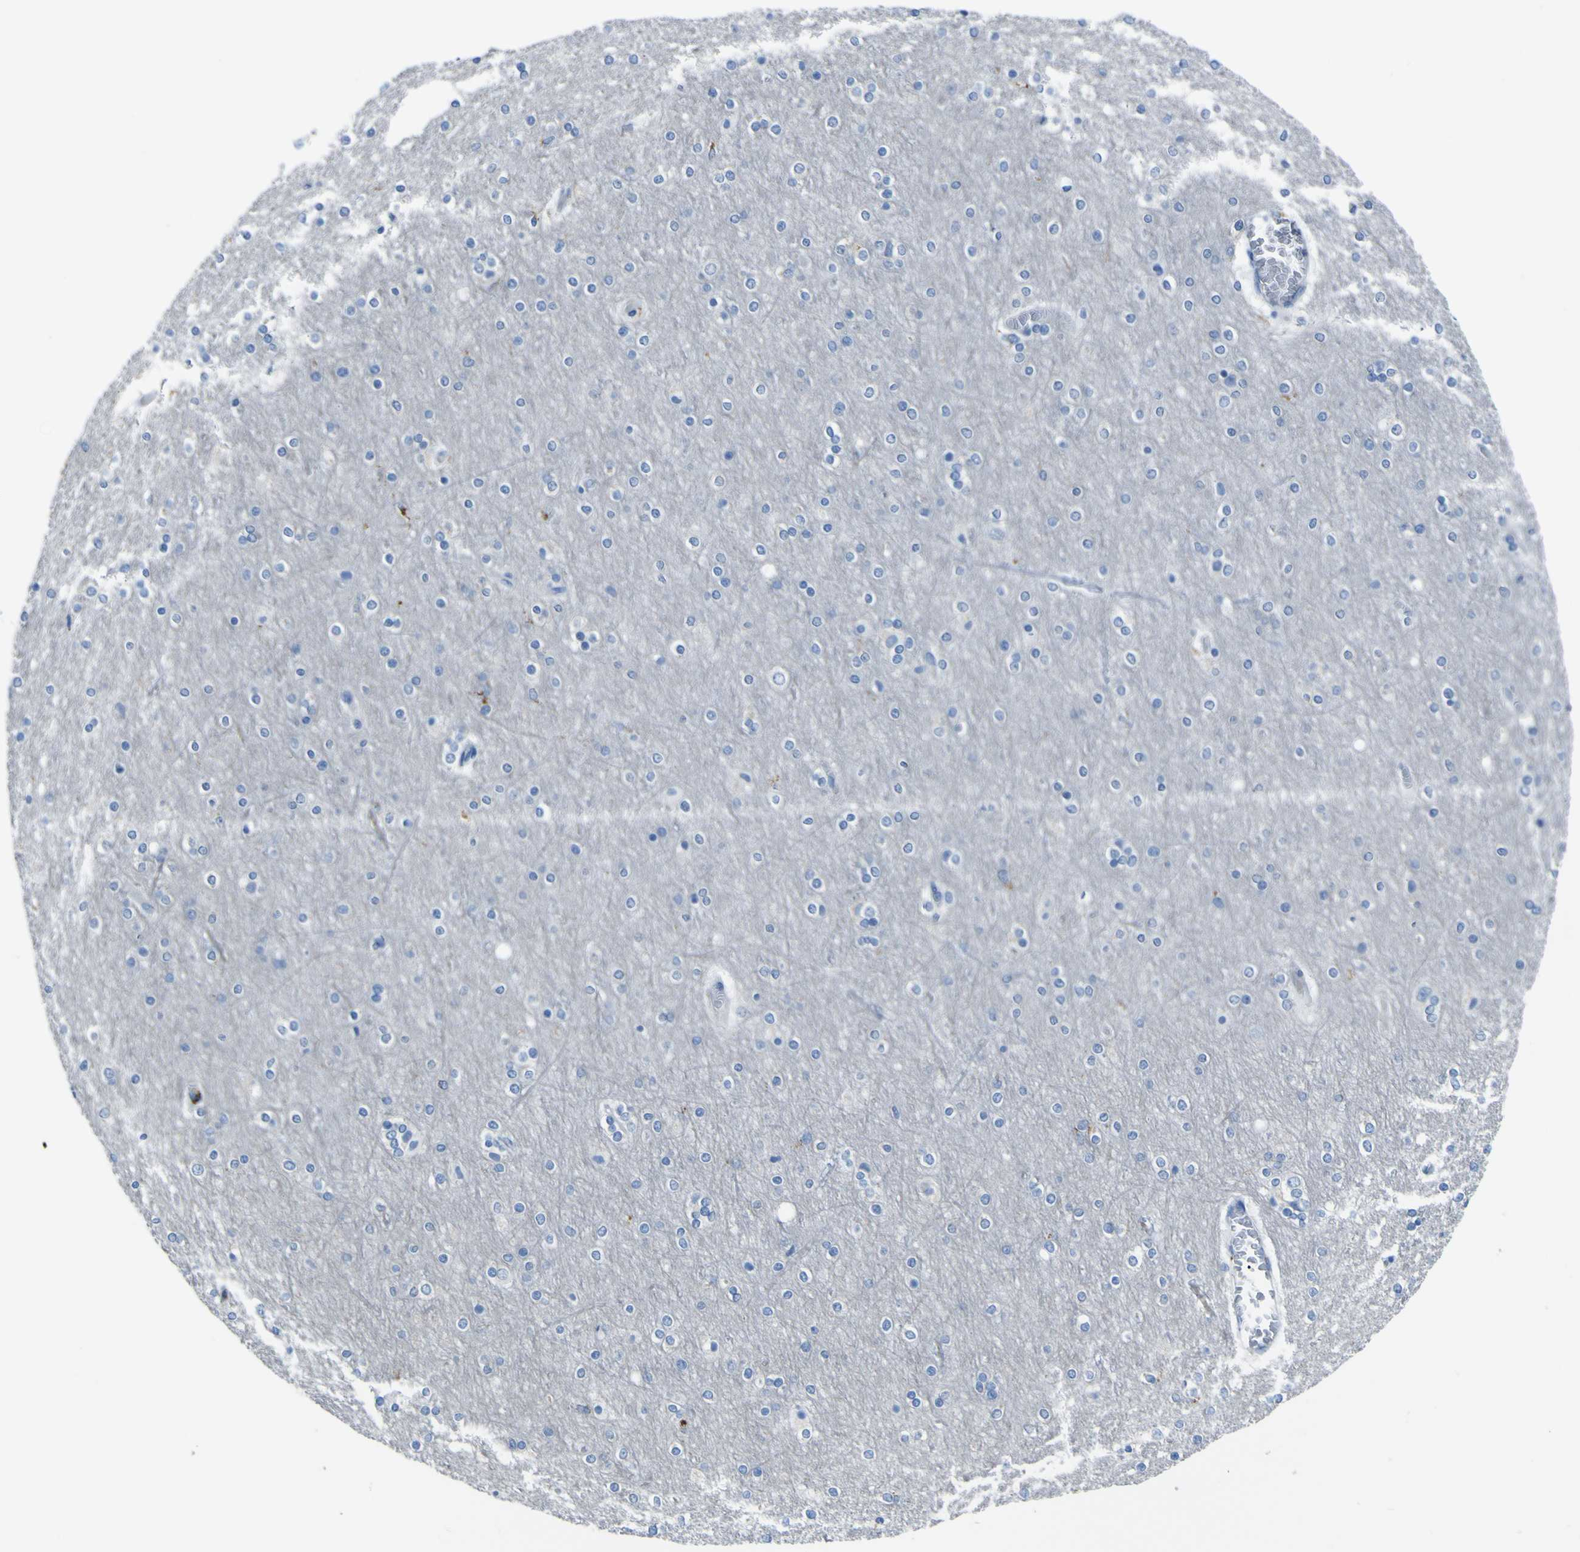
{"staining": {"intensity": "negative", "quantity": "none", "location": "none"}, "tissue": "cerebral cortex", "cell_type": "Endothelial cells", "image_type": "normal", "snomed": [{"axis": "morphology", "description": "Normal tissue, NOS"}, {"axis": "topography", "description": "Cerebral cortex"}], "caption": "Immunohistochemistry (IHC) image of unremarkable cerebral cortex stained for a protein (brown), which reveals no expression in endothelial cells.", "gene": "ACSL1", "patient": {"sex": "female", "age": 54}}